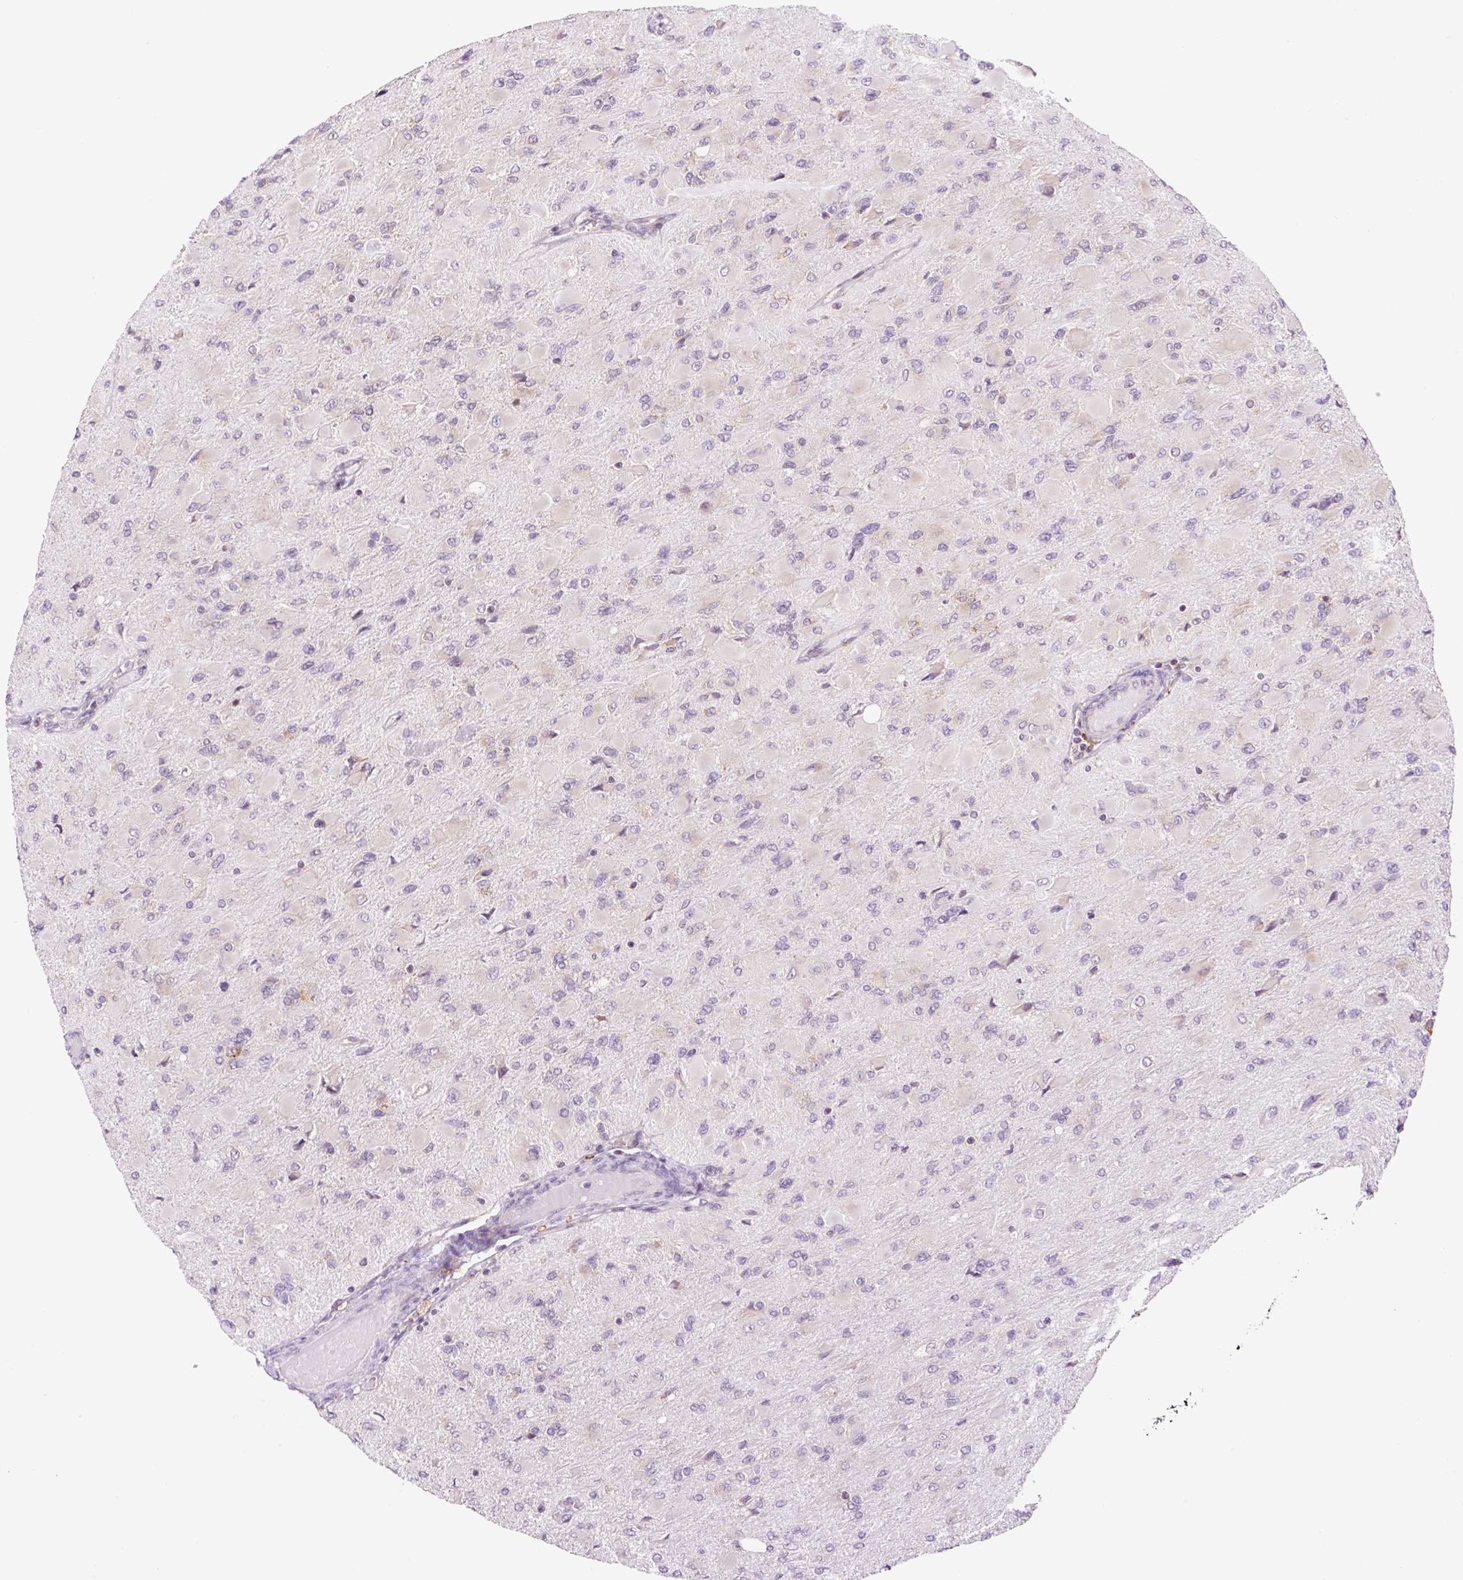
{"staining": {"intensity": "negative", "quantity": "none", "location": "none"}, "tissue": "glioma", "cell_type": "Tumor cells", "image_type": "cancer", "snomed": [{"axis": "morphology", "description": "Glioma, malignant, High grade"}, {"axis": "topography", "description": "Cerebral cortex"}], "caption": "Protein analysis of malignant high-grade glioma reveals no significant positivity in tumor cells. The staining was performed using DAB to visualize the protein expression in brown, while the nuclei were stained in blue with hematoxylin (Magnification: 20x).", "gene": "RPL41", "patient": {"sex": "female", "age": 36}}